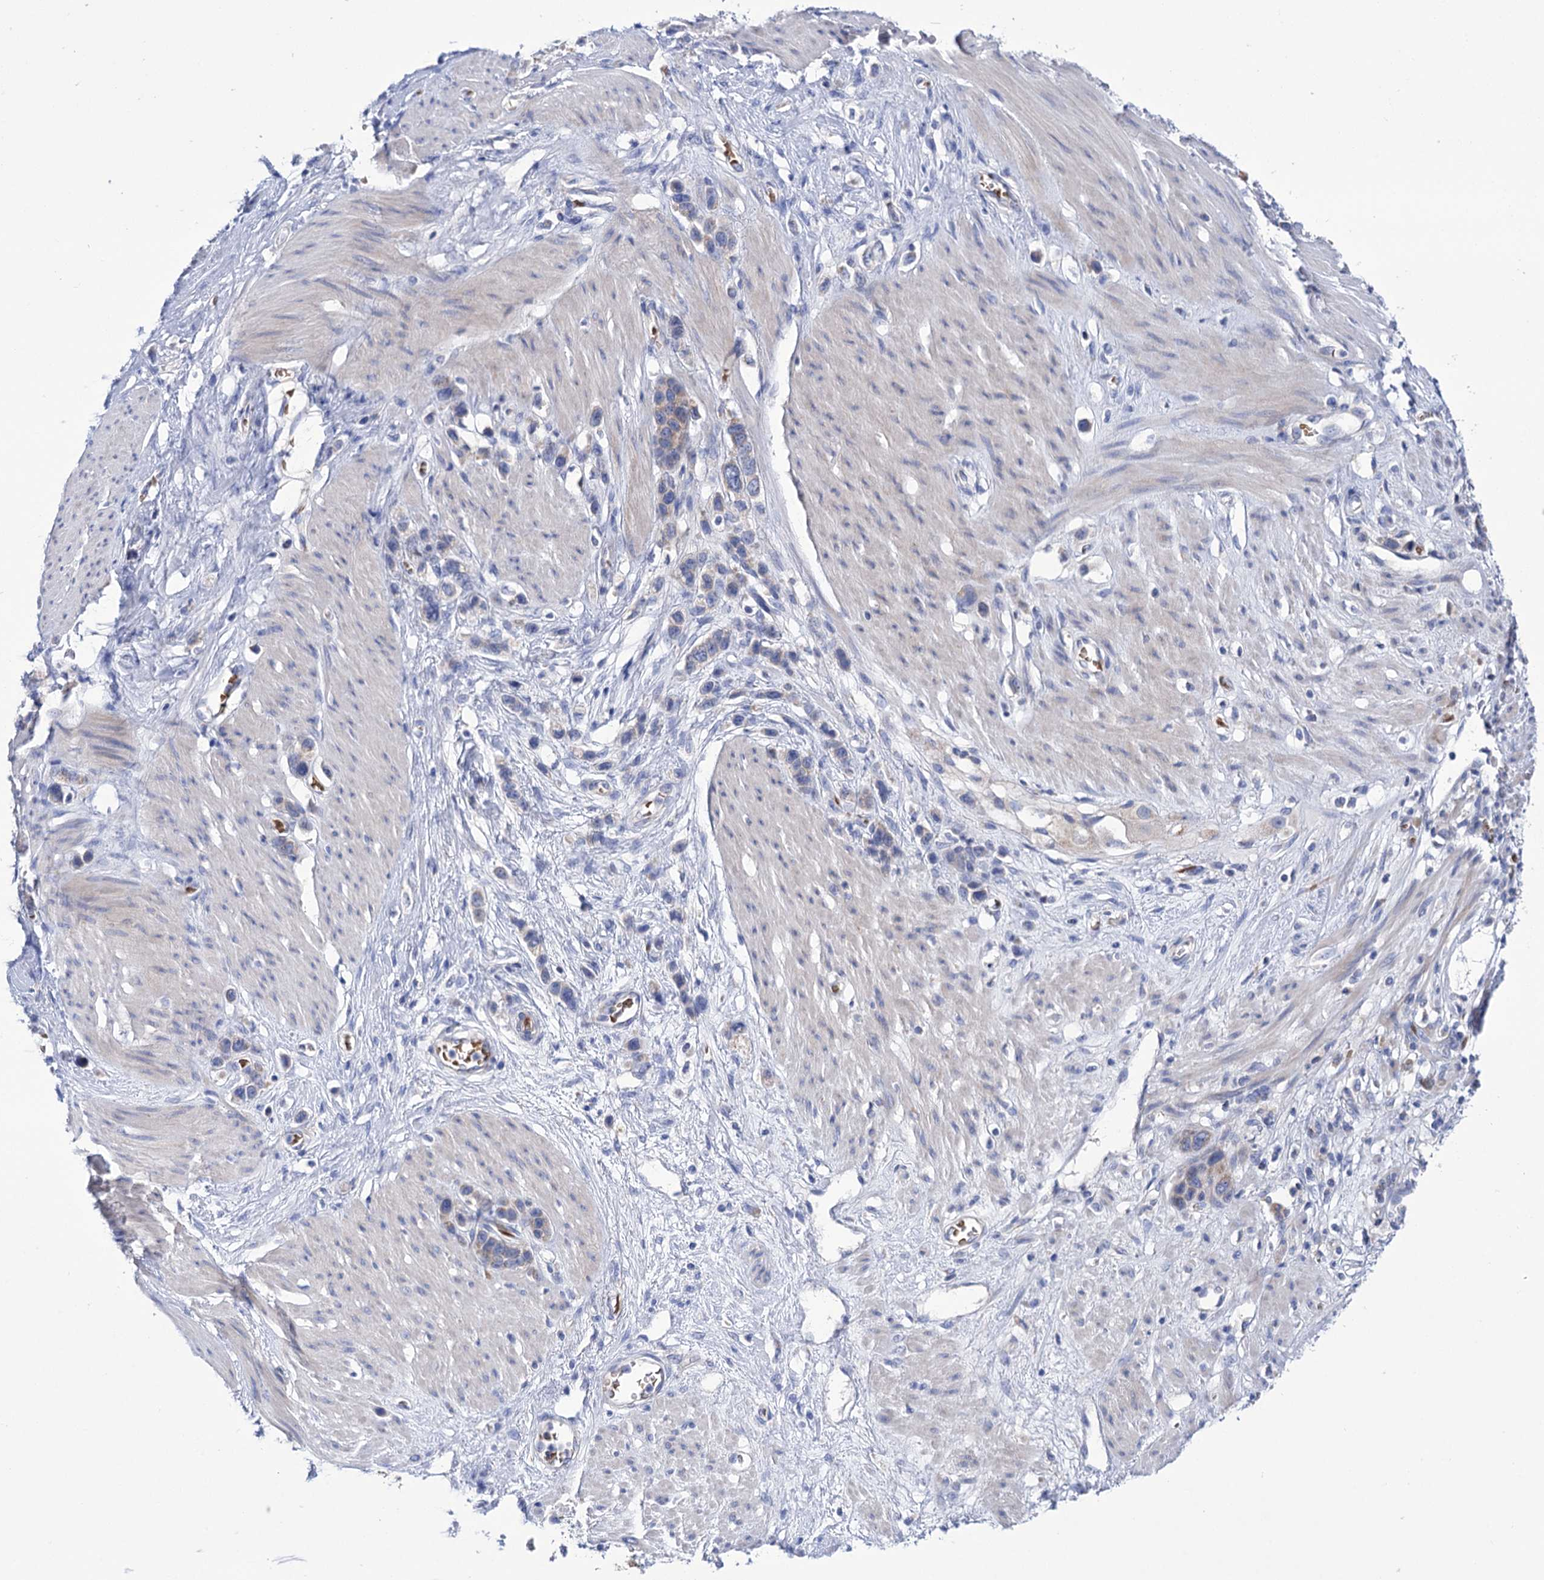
{"staining": {"intensity": "negative", "quantity": "none", "location": "none"}, "tissue": "stomach cancer", "cell_type": "Tumor cells", "image_type": "cancer", "snomed": [{"axis": "morphology", "description": "Adenocarcinoma, NOS"}, {"axis": "morphology", "description": "Adenocarcinoma, High grade"}, {"axis": "topography", "description": "Stomach, upper"}, {"axis": "topography", "description": "Stomach, lower"}], "caption": "Immunohistochemistry image of neoplastic tissue: human stomach cancer (adenocarcinoma) stained with DAB (3,3'-diaminobenzidine) demonstrates no significant protein positivity in tumor cells.", "gene": "YARS2", "patient": {"sex": "female", "age": 65}}